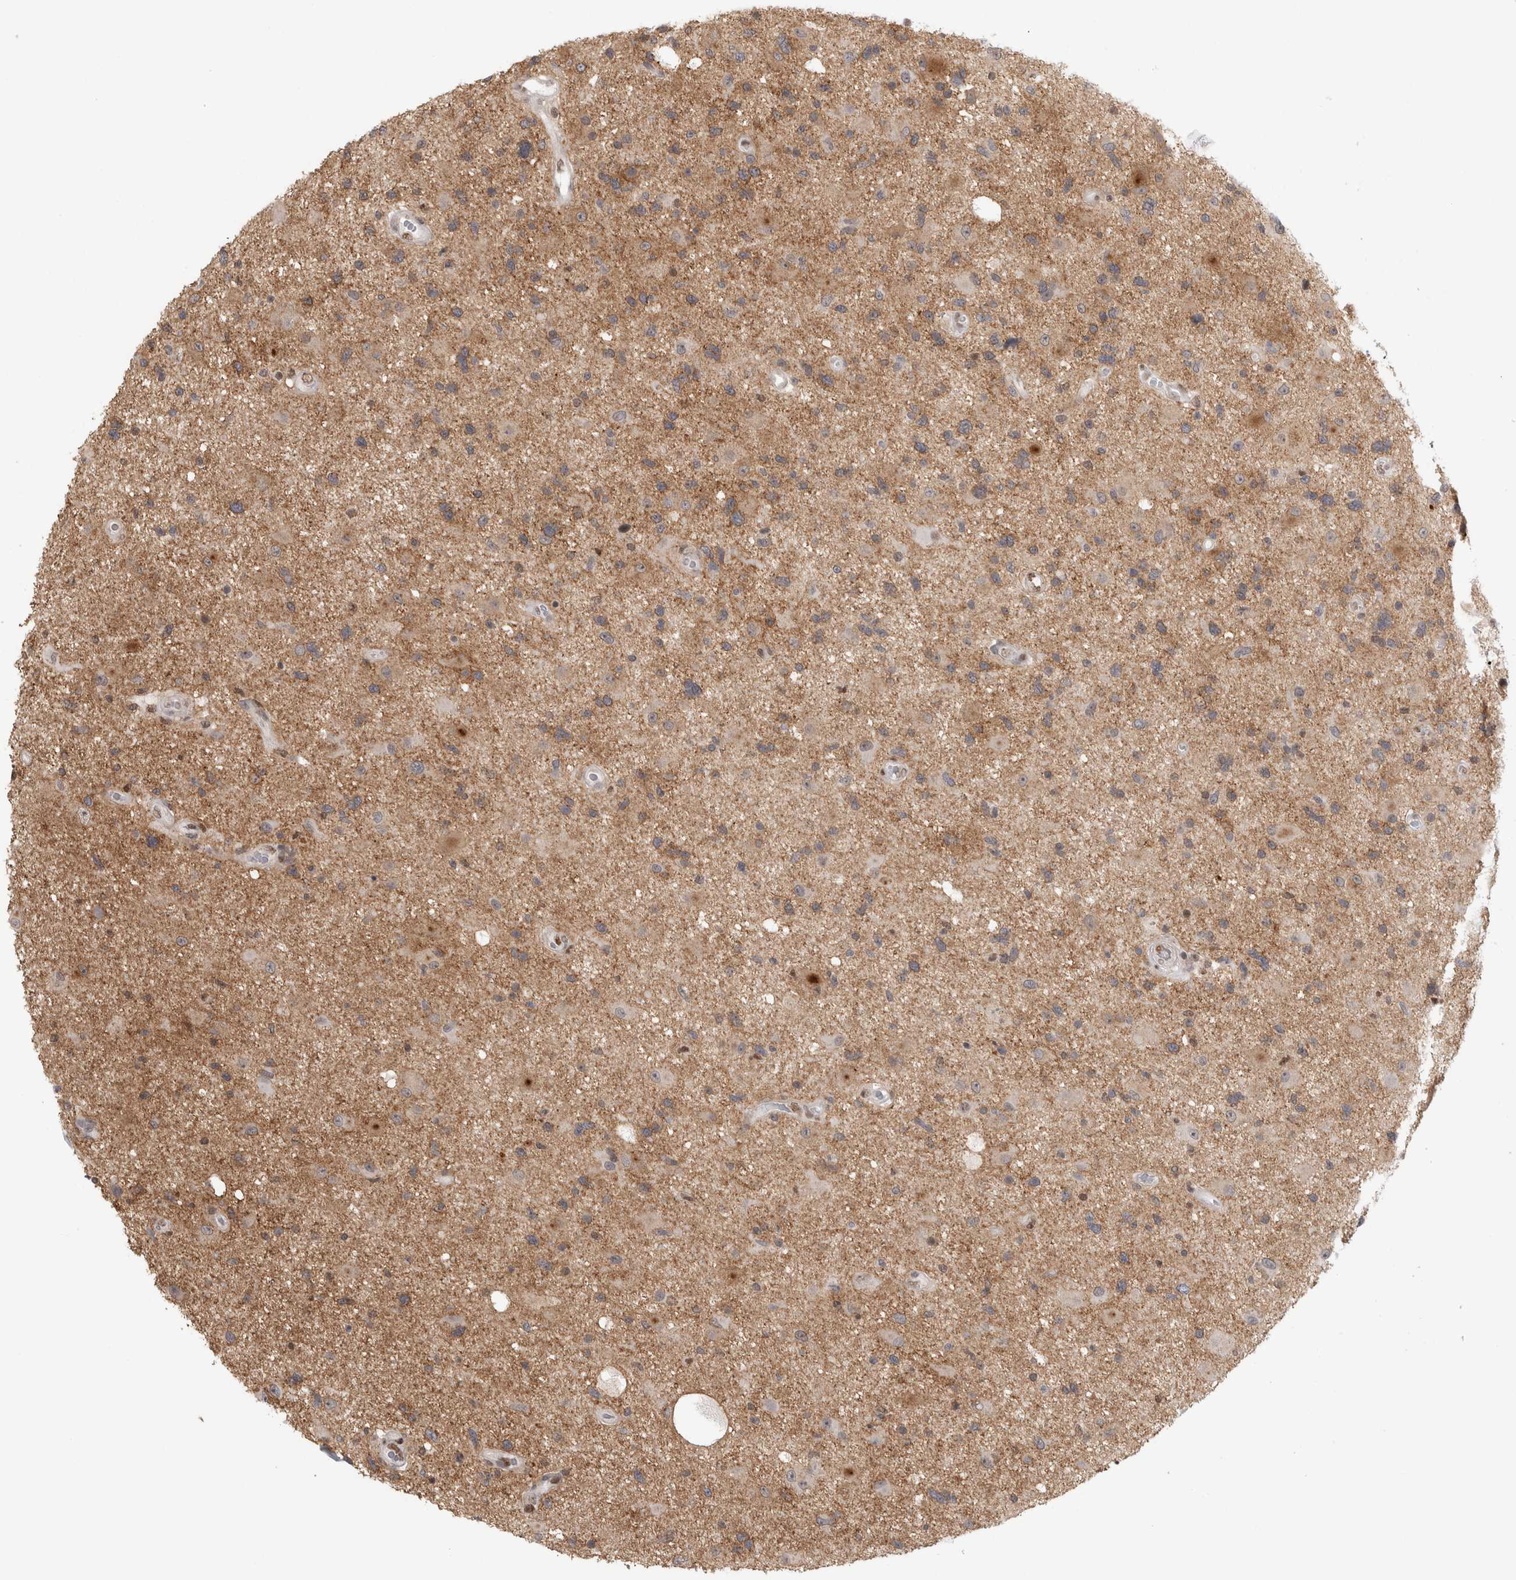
{"staining": {"intensity": "moderate", "quantity": "25%-75%", "location": "cytoplasmic/membranous"}, "tissue": "glioma", "cell_type": "Tumor cells", "image_type": "cancer", "snomed": [{"axis": "morphology", "description": "Glioma, malignant, High grade"}, {"axis": "topography", "description": "Brain"}], "caption": "This micrograph exhibits immunohistochemistry staining of high-grade glioma (malignant), with medium moderate cytoplasmic/membranous expression in about 25%-75% of tumor cells.", "gene": "SRARP", "patient": {"sex": "male", "age": 33}}